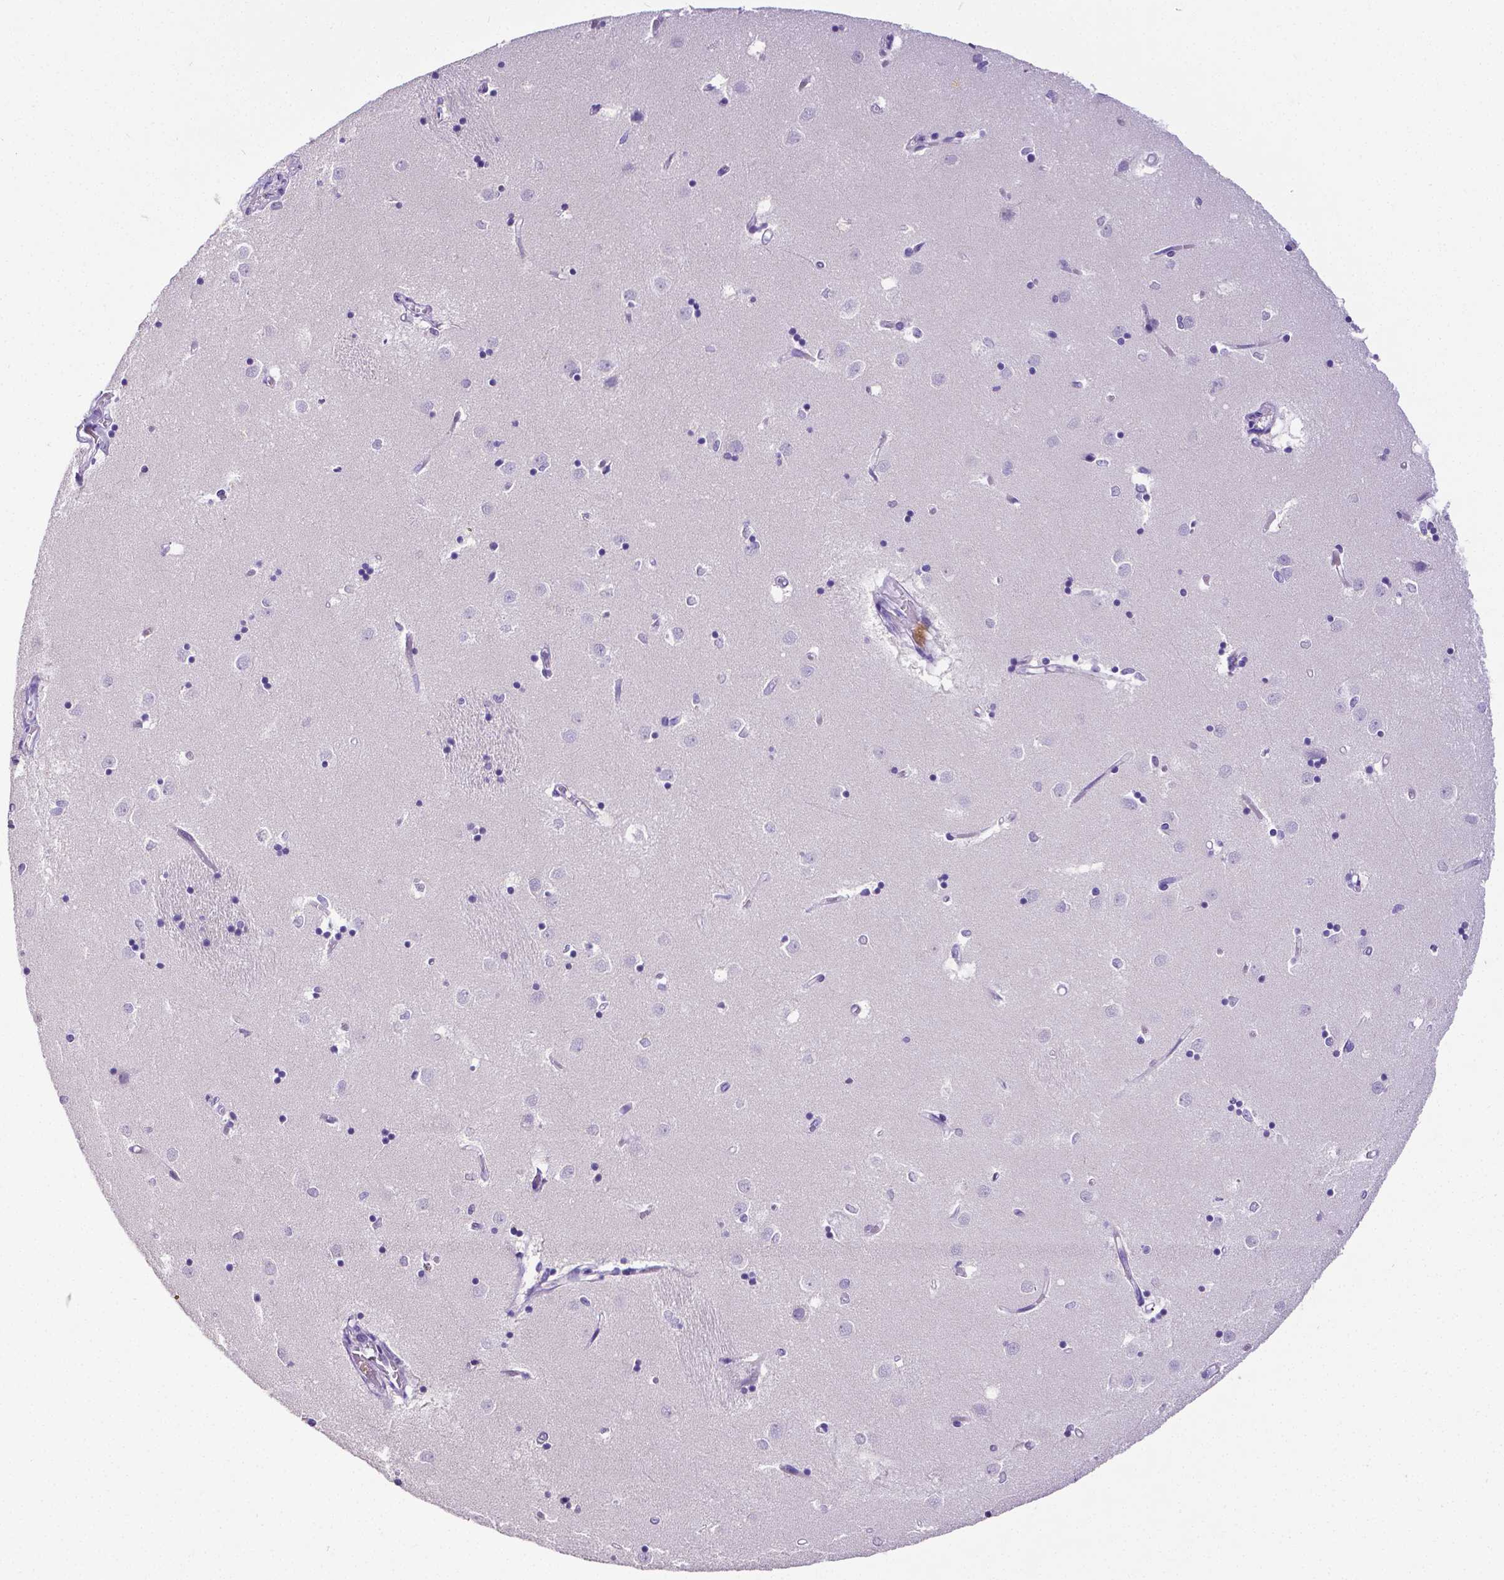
{"staining": {"intensity": "negative", "quantity": "none", "location": "none"}, "tissue": "caudate", "cell_type": "Glial cells", "image_type": "normal", "snomed": [{"axis": "morphology", "description": "Normal tissue, NOS"}, {"axis": "topography", "description": "Lateral ventricle wall"}], "caption": "An IHC image of unremarkable caudate is shown. There is no staining in glial cells of caudate.", "gene": "SATB2", "patient": {"sex": "male", "age": 54}}